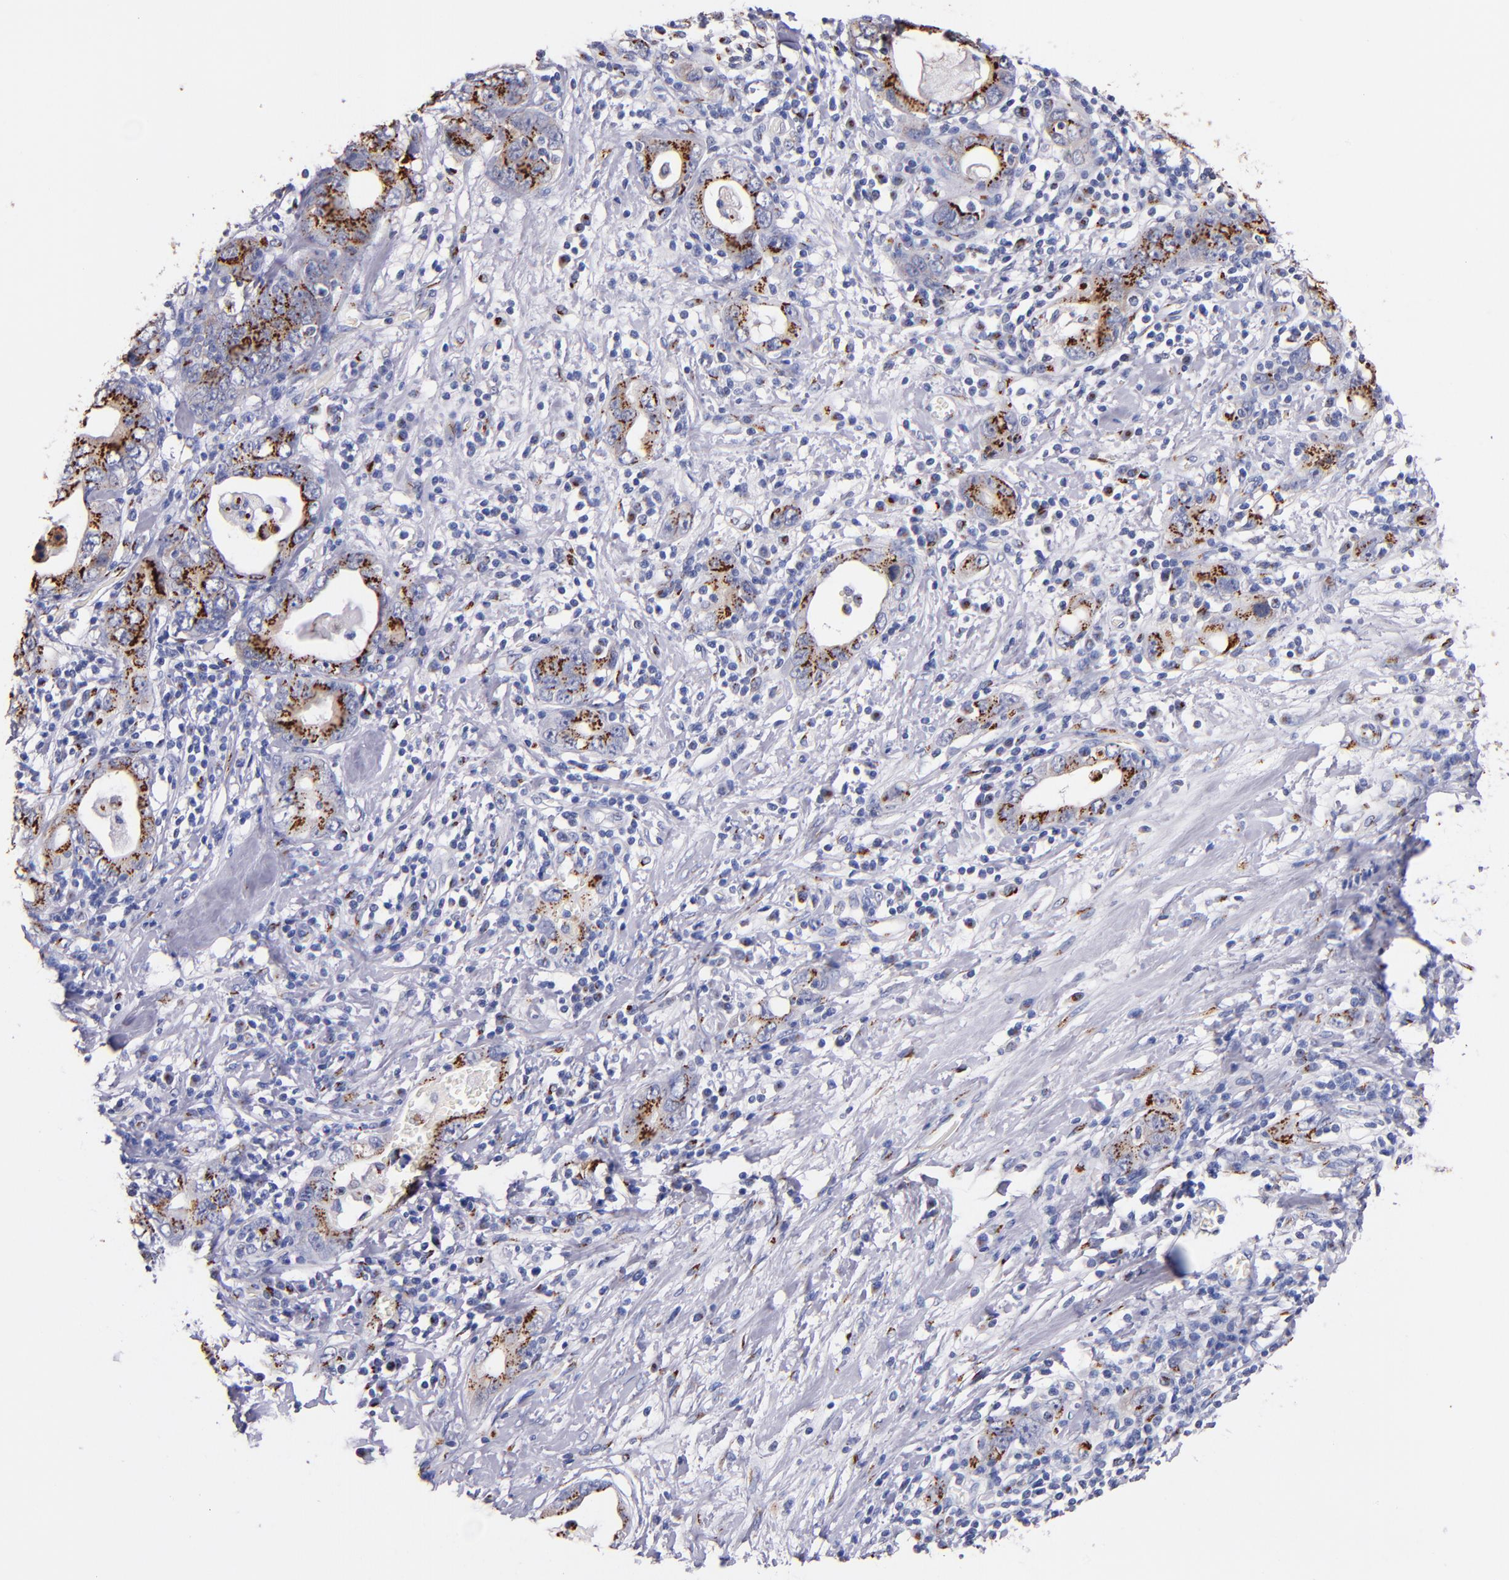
{"staining": {"intensity": "strong", "quantity": ">75%", "location": "cytoplasmic/membranous"}, "tissue": "stomach cancer", "cell_type": "Tumor cells", "image_type": "cancer", "snomed": [{"axis": "morphology", "description": "Adenocarcinoma, NOS"}, {"axis": "topography", "description": "Stomach, lower"}], "caption": "Immunohistochemistry of human stomach adenocarcinoma shows high levels of strong cytoplasmic/membranous positivity in approximately >75% of tumor cells.", "gene": "GOLIM4", "patient": {"sex": "female", "age": 93}}